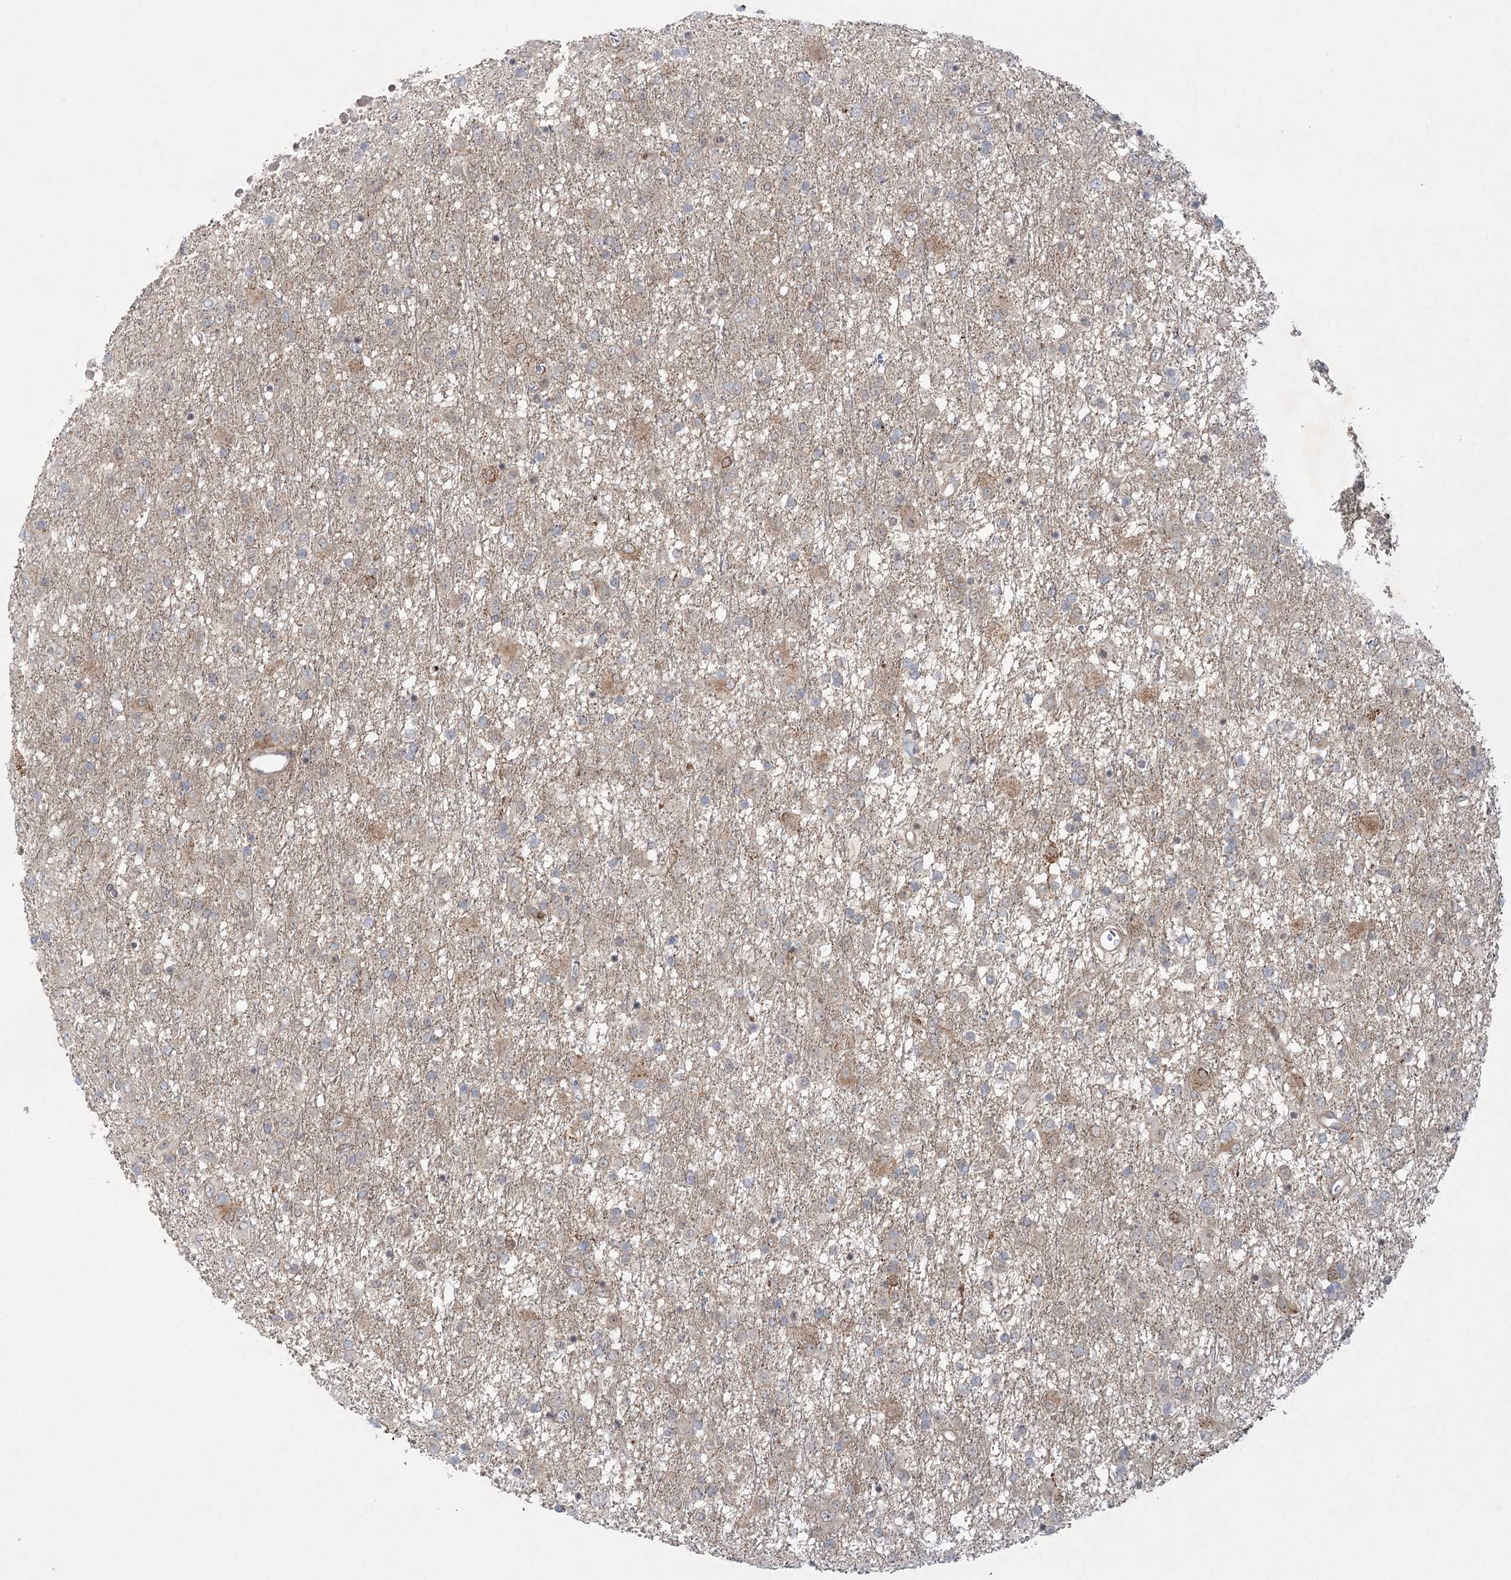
{"staining": {"intensity": "weak", "quantity": "<25%", "location": "cytoplasmic/membranous"}, "tissue": "glioma", "cell_type": "Tumor cells", "image_type": "cancer", "snomed": [{"axis": "morphology", "description": "Glioma, malignant, Low grade"}, {"axis": "topography", "description": "Brain"}], "caption": "A high-resolution histopathology image shows IHC staining of glioma, which demonstrates no significant positivity in tumor cells.", "gene": "SH2D3A", "patient": {"sex": "male", "age": 65}}